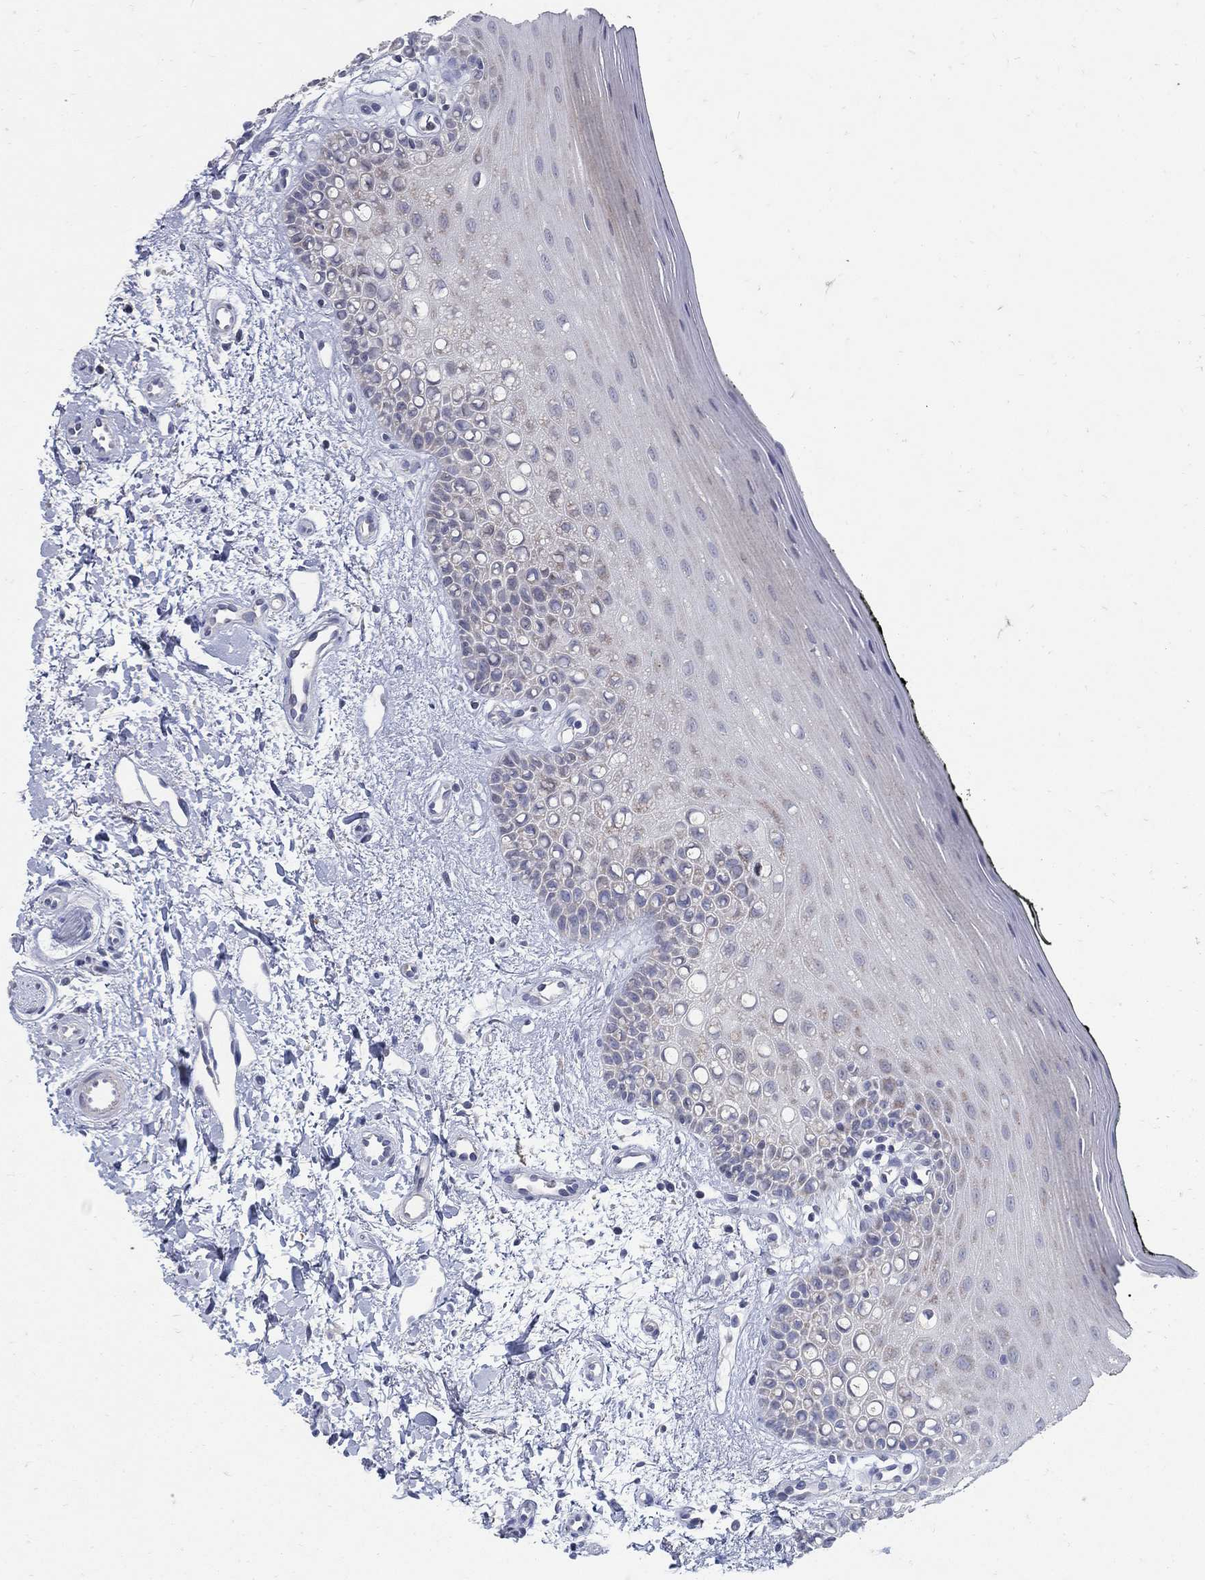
{"staining": {"intensity": "negative", "quantity": "none", "location": "none"}, "tissue": "oral mucosa", "cell_type": "Squamous epithelial cells", "image_type": "normal", "snomed": [{"axis": "morphology", "description": "Normal tissue, NOS"}, {"axis": "topography", "description": "Oral tissue"}], "caption": "DAB immunohistochemical staining of benign human oral mucosa displays no significant staining in squamous epithelial cells. Nuclei are stained in blue.", "gene": "HMX2", "patient": {"sex": "female", "age": 78}}